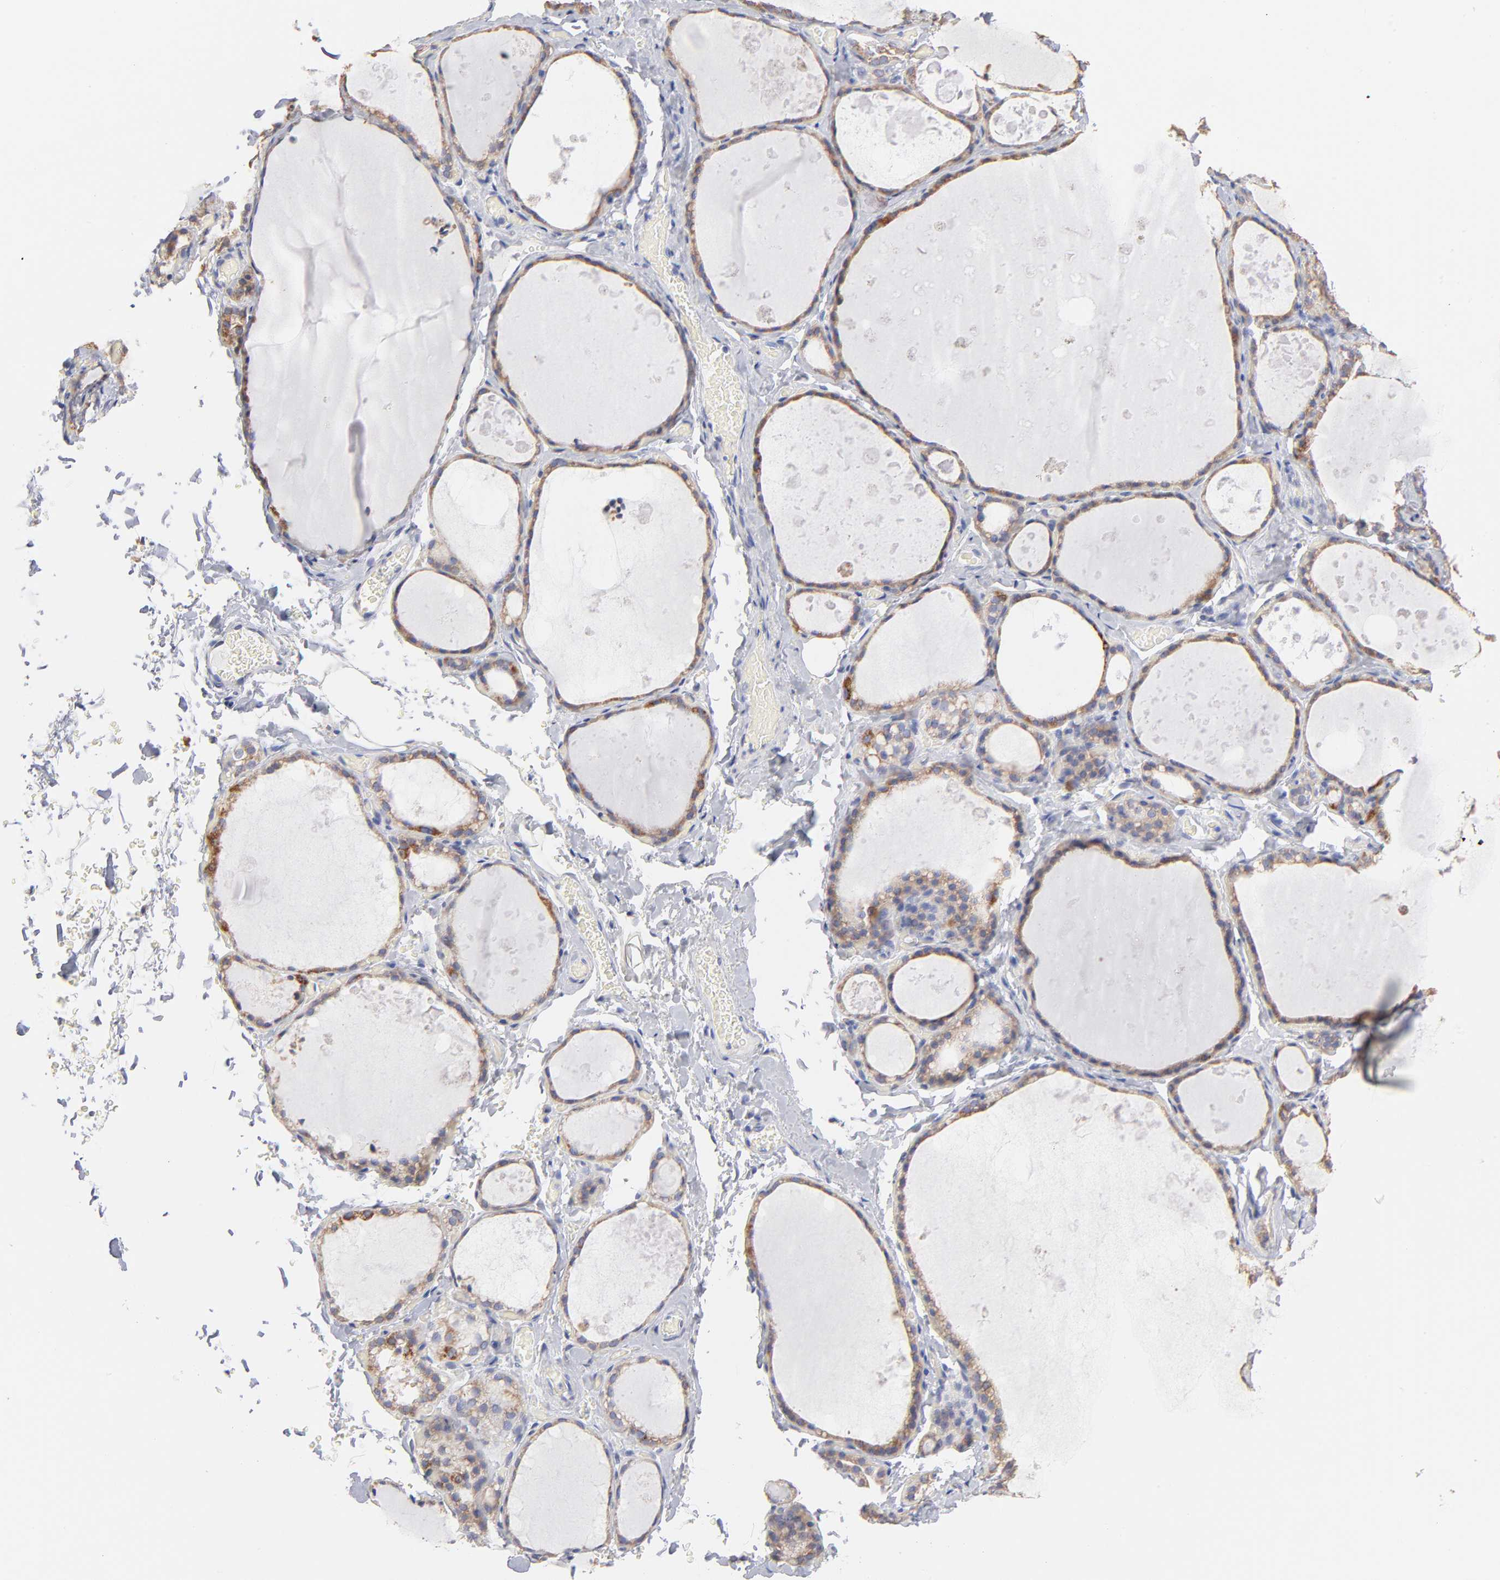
{"staining": {"intensity": "weak", "quantity": ">75%", "location": "cytoplasmic/membranous"}, "tissue": "thyroid gland", "cell_type": "Glandular cells", "image_type": "normal", "snomed": [{"axis": "morphology", "description": "Normal tissue, NOS"}, {"axis": "topography", "description": "Thyroid gland"}], "caption": "IHC (DAB (3,3'-diaminobenzidine)) staining of benign human thyroid gland demonstrates weak cytoplasmic/membranous protein expression in approximately >75% of glandular cells.", "gene": "TIMM8A", "patient": {"sex": "male", "age": 61}}